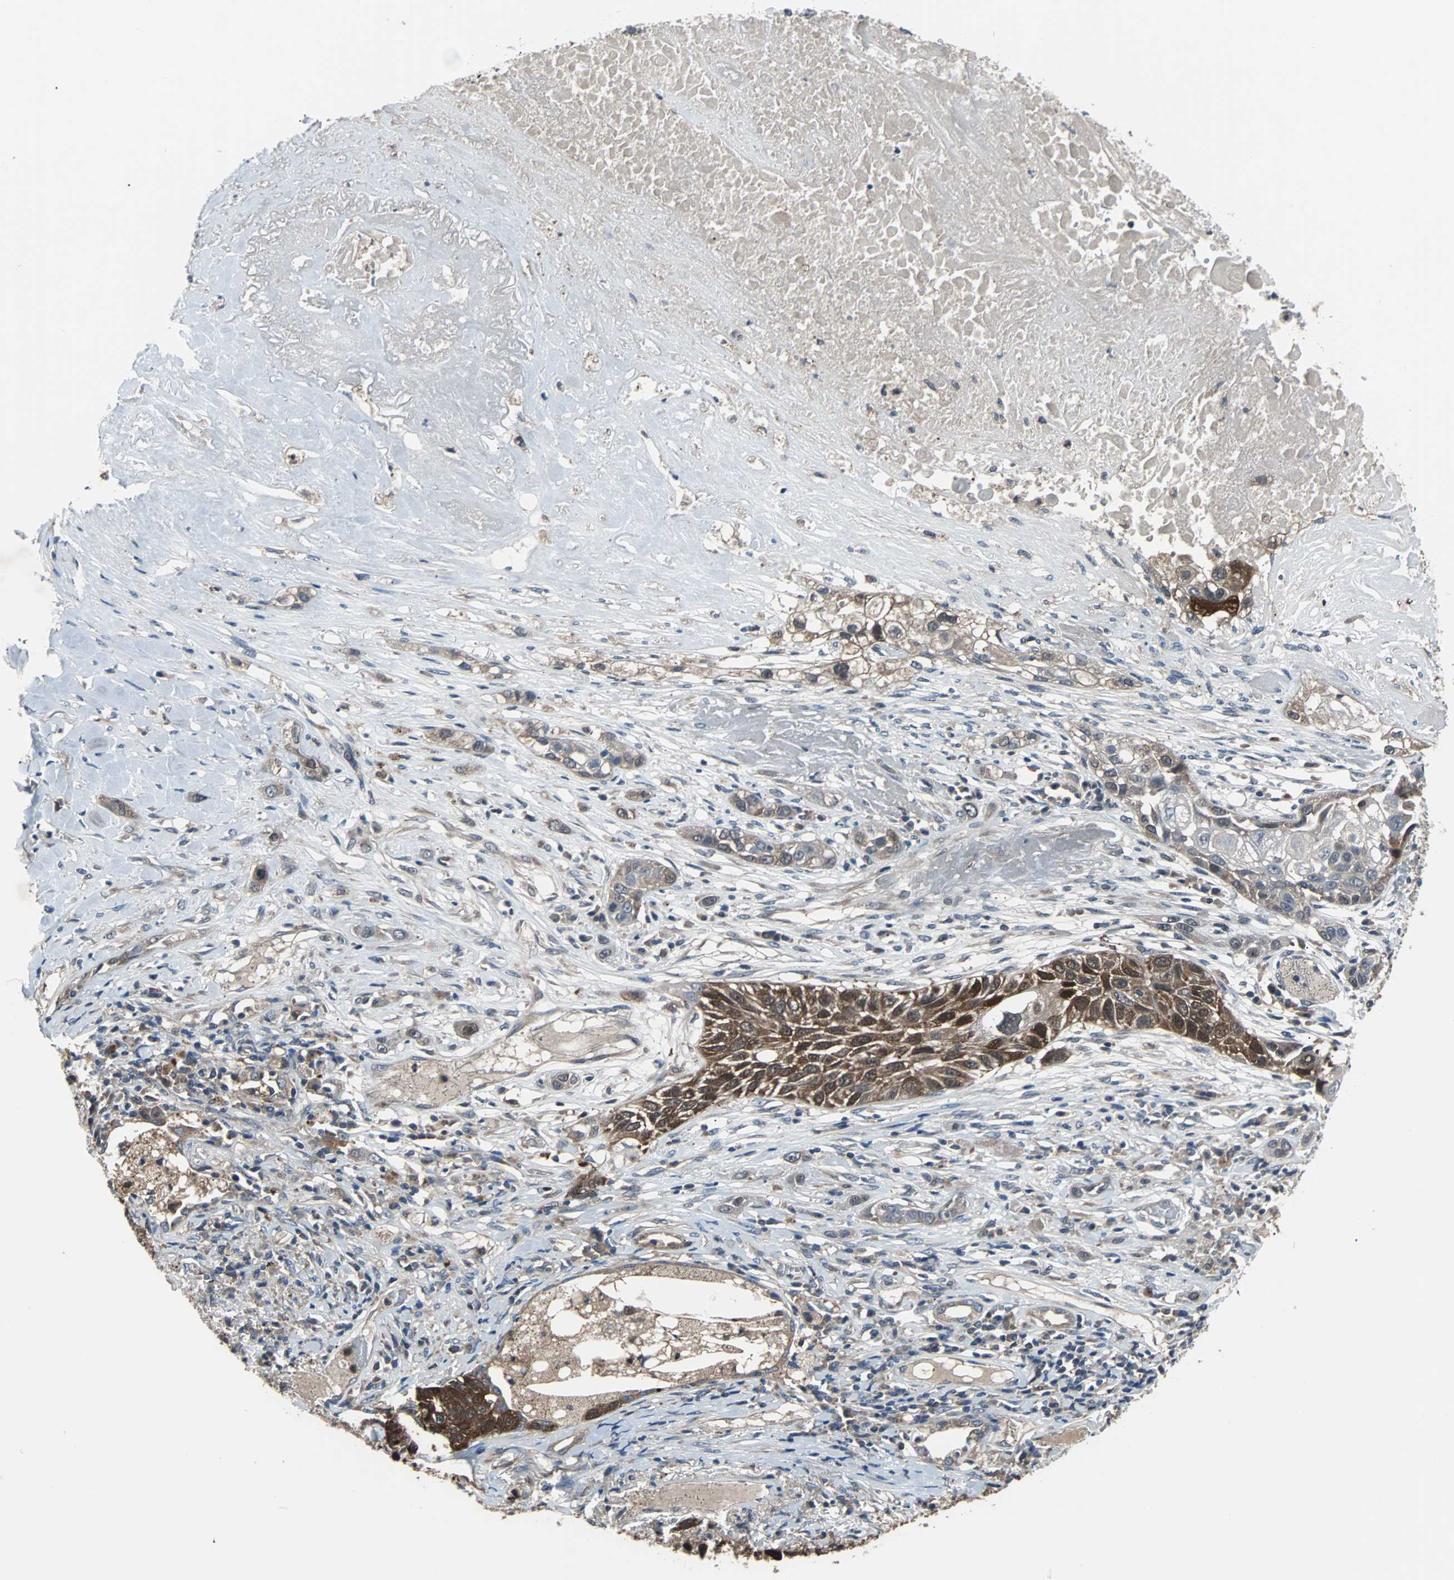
{"staining": {"intensity": "strong", "quantity": ">75%", "location": "cytoplasmic/membranous"}, "tissue": "lung cancer", "cell_type": "Tumor cells", "image_type": "cancer", "snomed": [{"axis": "morphology", "description": "Squamous cell carcinoma, NOS"}, {"axis": "topography", "description": "Lung"}], "caption": "Squamous cell carcinoma (lung) stained with a protein marker shows strong staining in tumor cells.", "gene": "PAK1", "patient": {"sex": "male", "age": 71}}